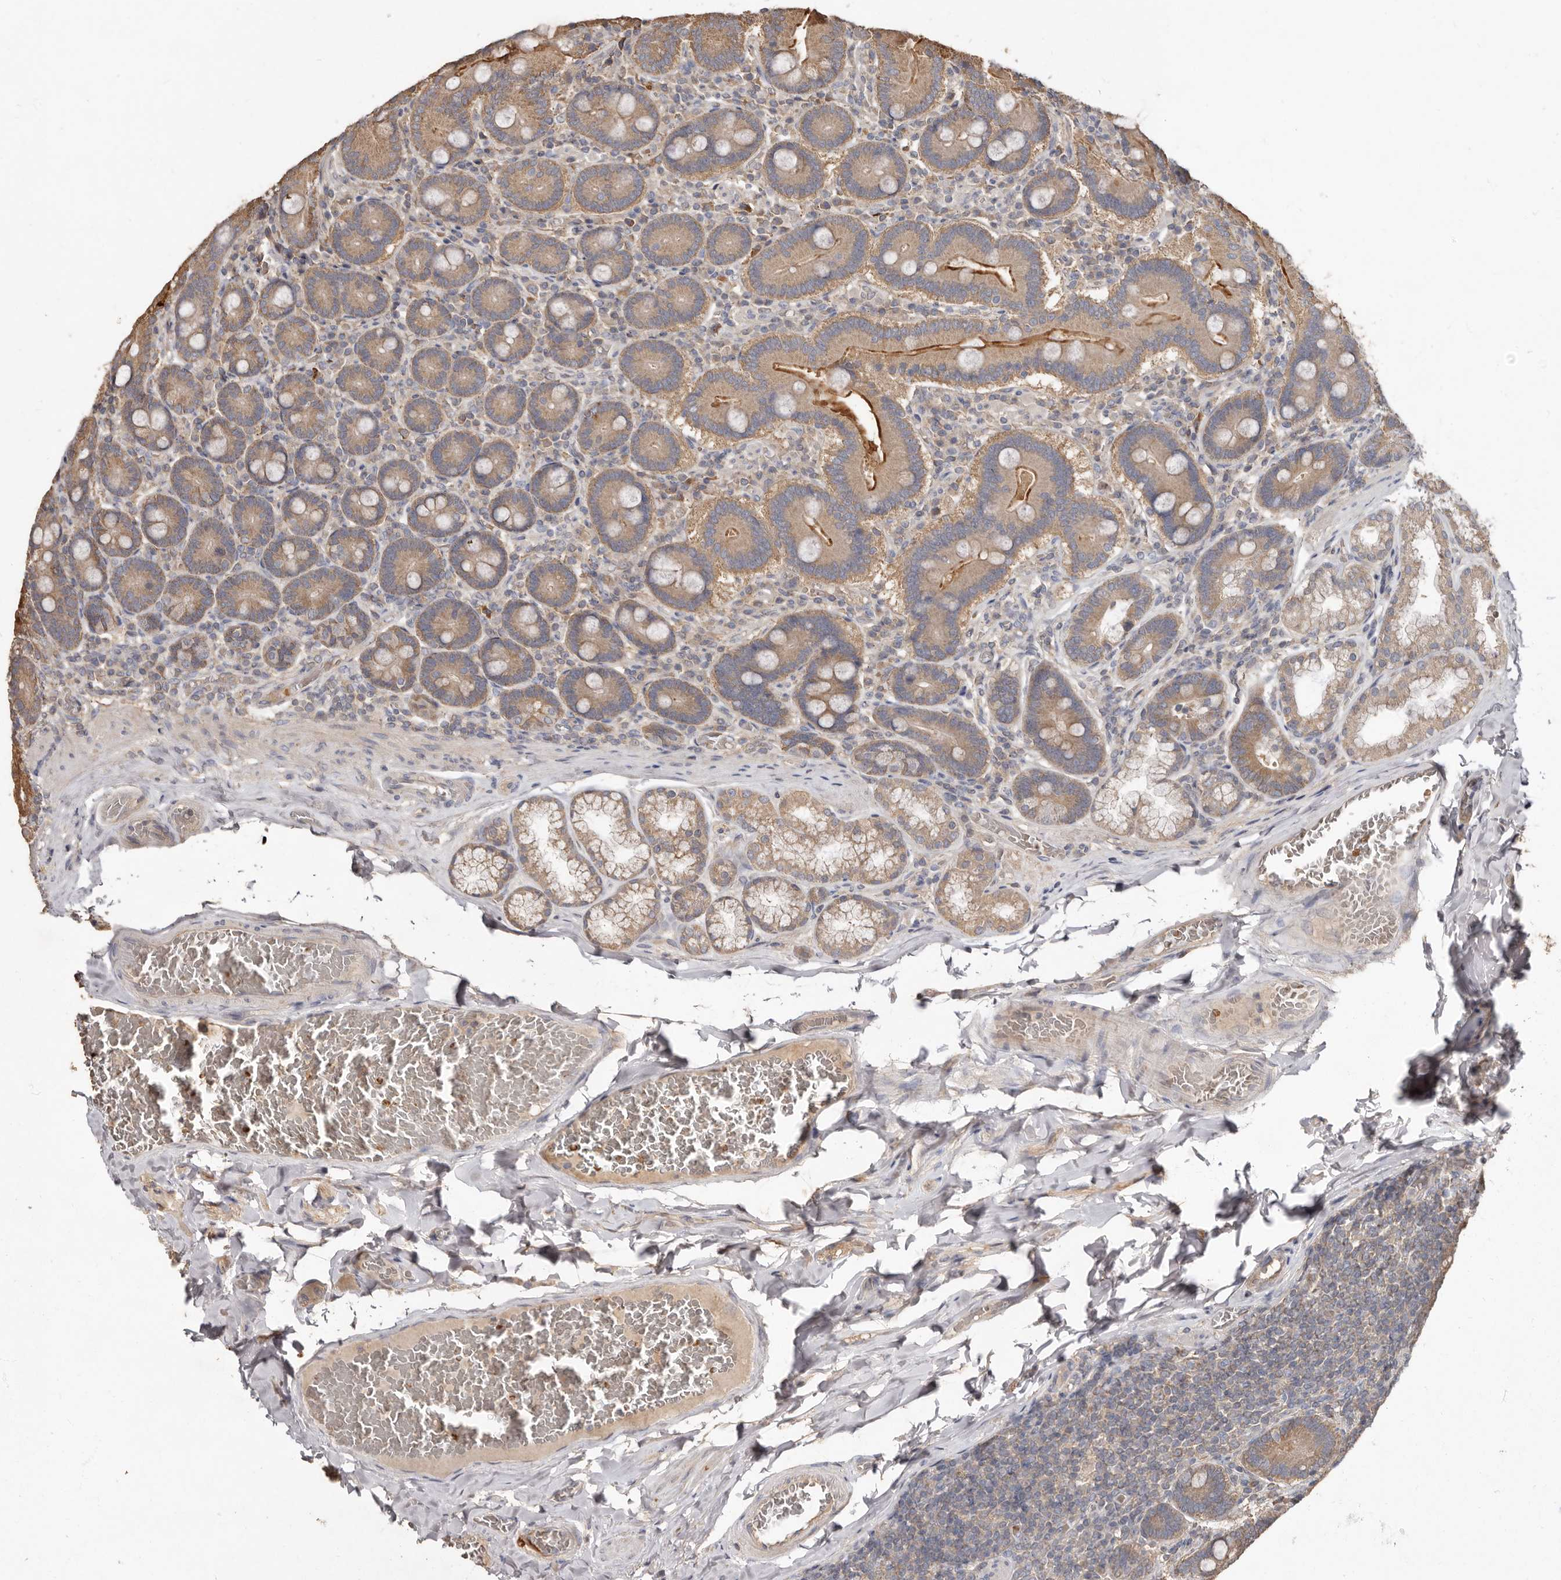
{"staining": {"intensity": "moderate", "quantity": ">75%", "location": "cytoplasmic/membranous"}, "tissue": "duodenum", "cell_type": "Glandular cells", "image_type": "normal", "snomed": [{"axis": "morphology", "description": "Normal tissue, NOS"}, {"axis": "topography", "description": "Duodenum"}], "caption": "This micrograph demonstrates immunohistochemistry (IHC) staining of unremarkable duodenum, with medium moderate cytoplasmic/membranous positivity in about >75% of glandular cells.", "gene": "KIF26B", "patient": {"sex": "female", "age": 62}}